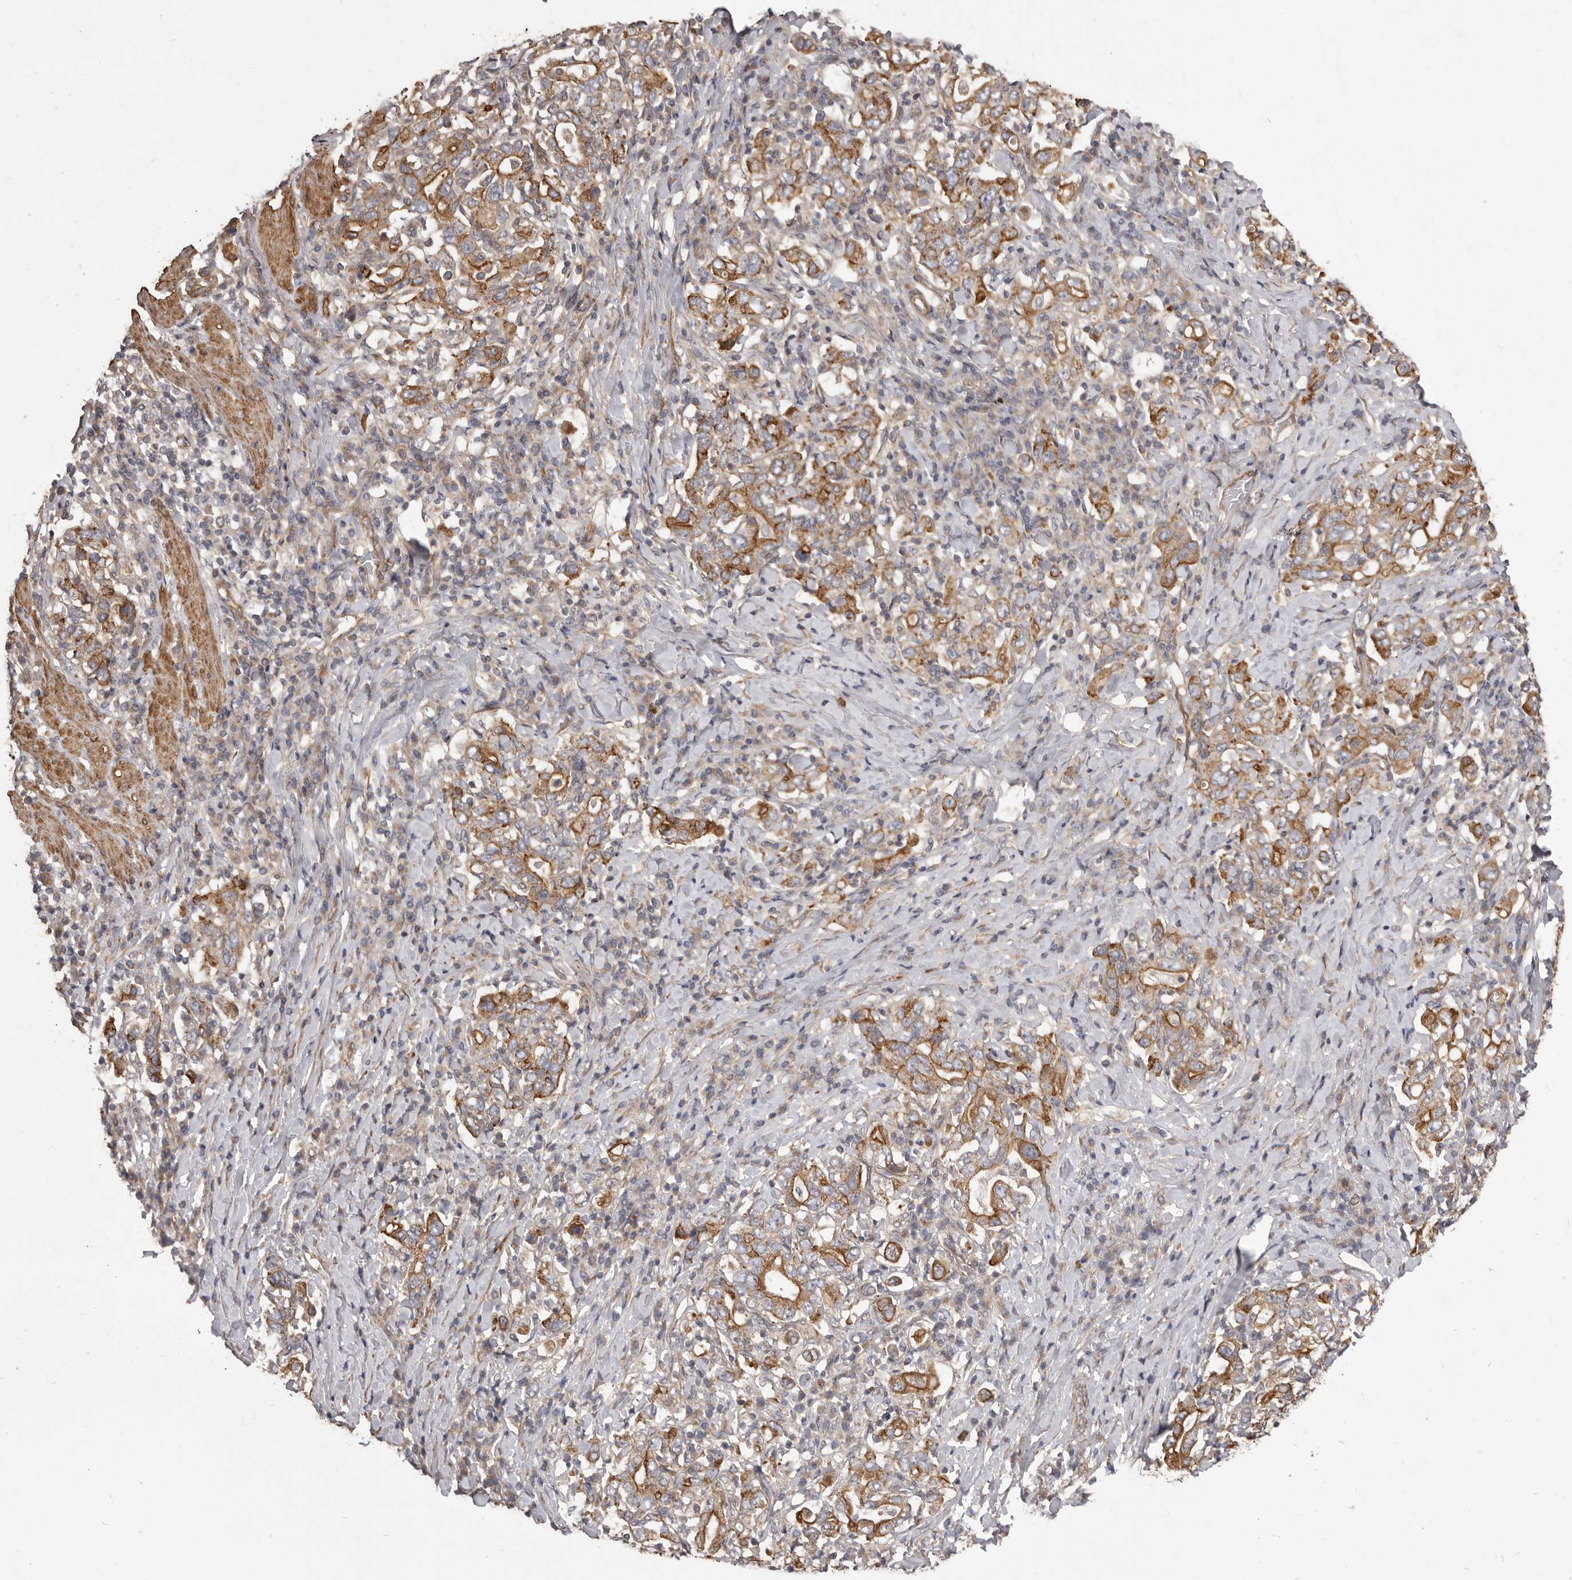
{"staining": {"intensity": "moderate", "quantity": ">75%", "location": "cytoplasmic/membranous"}, "tissue": "stomach cancer", "cell_type": "Tumor cells", "image_type": "cancer", "snomed": [{"axis": "morphology", "description": "Adenocarcinoma, NOS"}, {"axis": "topography", "description": "Stomach, upper"}], "caption": "Protein staining by IHC shows moderate cytoplasmic/membranous expression in approximately >75% of tumor cells in stomach cancer.", "gene": "VPS45", "patient": {"sex": "male", "age": 62}}